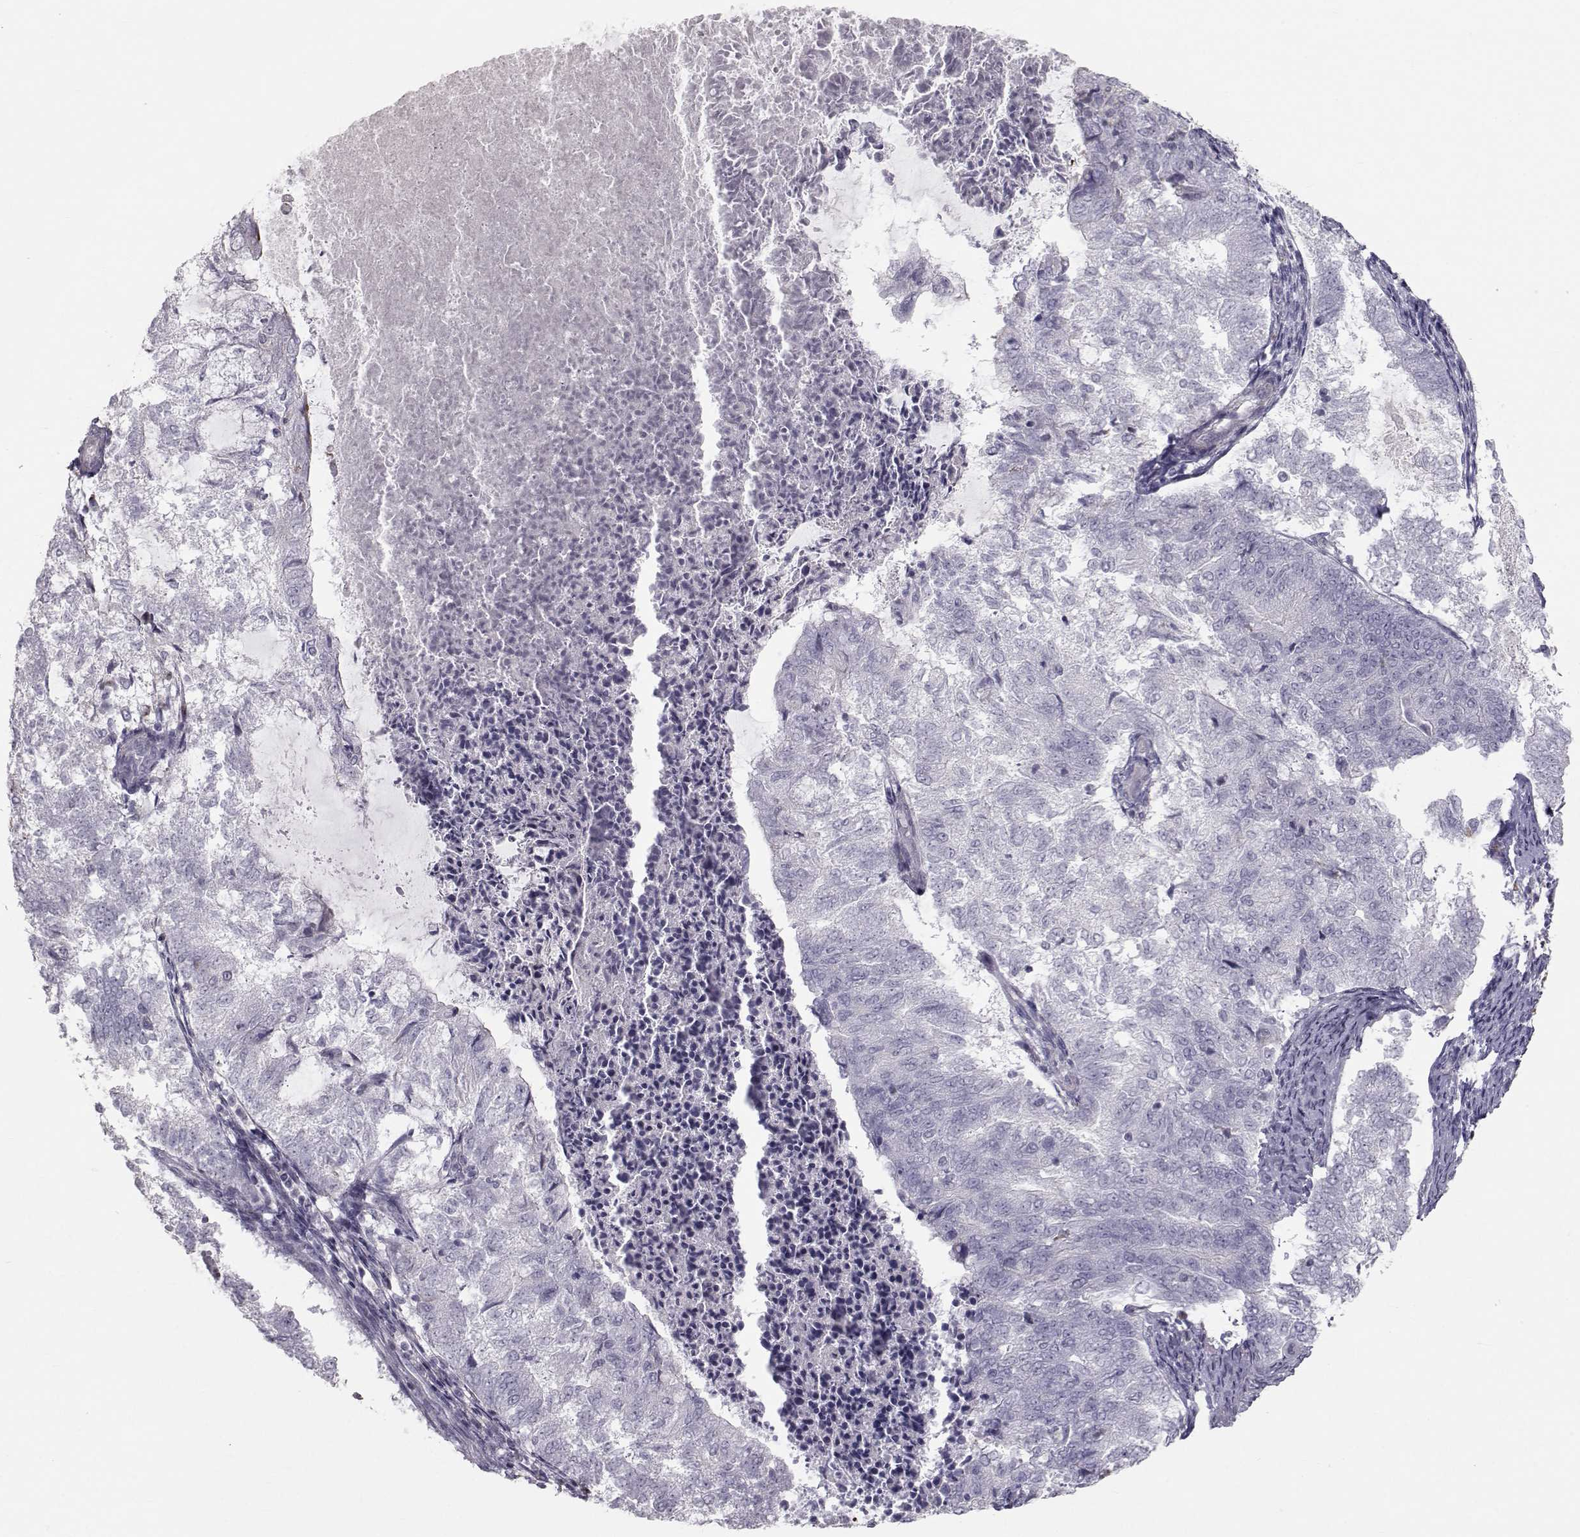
{"staining": {"intensity": "negative", "quantity": "none", "location": "none"}, "tissue": "endometrial cancer", "cell_type": "Tumor cells", "image_type": "cancer", "snomed": [{"axis": "morphology", "description": "Adenocarcinoma, NOS"}, {"axis": "topography", "description": "Endometrium"}], "caption": "Immunohistochemical staining of endometrial cancer (adenocarcinoma) reveals no significant positivity in tumor cells.", "gene": "GARIN3", "patient": {"sex": "female", "age": 65}}